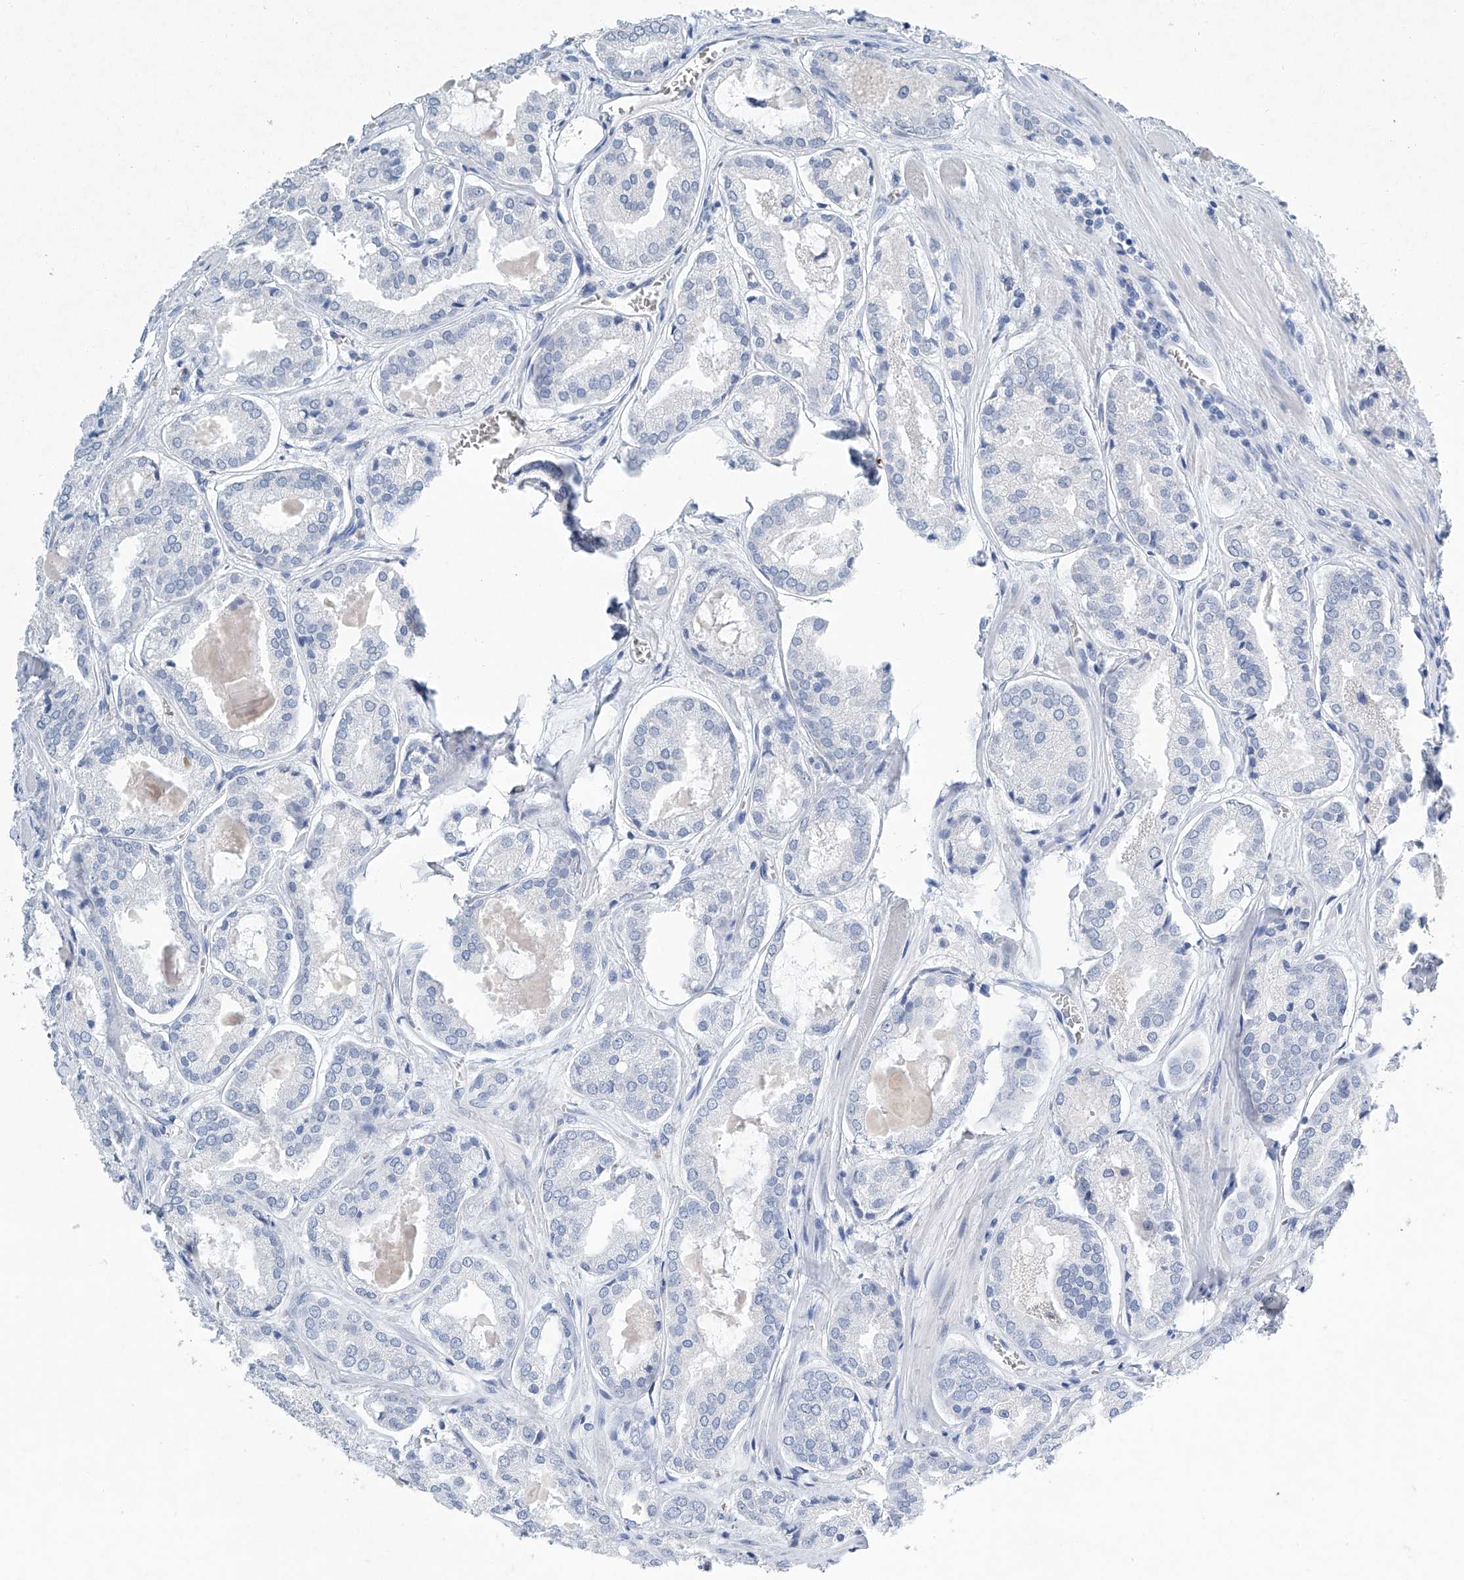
{"staining": {"intensity": "negative", "quantity": "none", "location": "none"}, "tissue": "prostate cancer", "cell_type": "Tumor cells", "image_type": "cancer", "snomed": [{"axis": "morphology", "description": "Adenocarcinoma, Low grade"}, {"axis": "topography", "description": "Prostate"}], "caption": "Tumor cells are negative for protein expression in human prostate cancer.", "gene": "CYP2A7", "patient": {"sex": "male", "age": 67}}